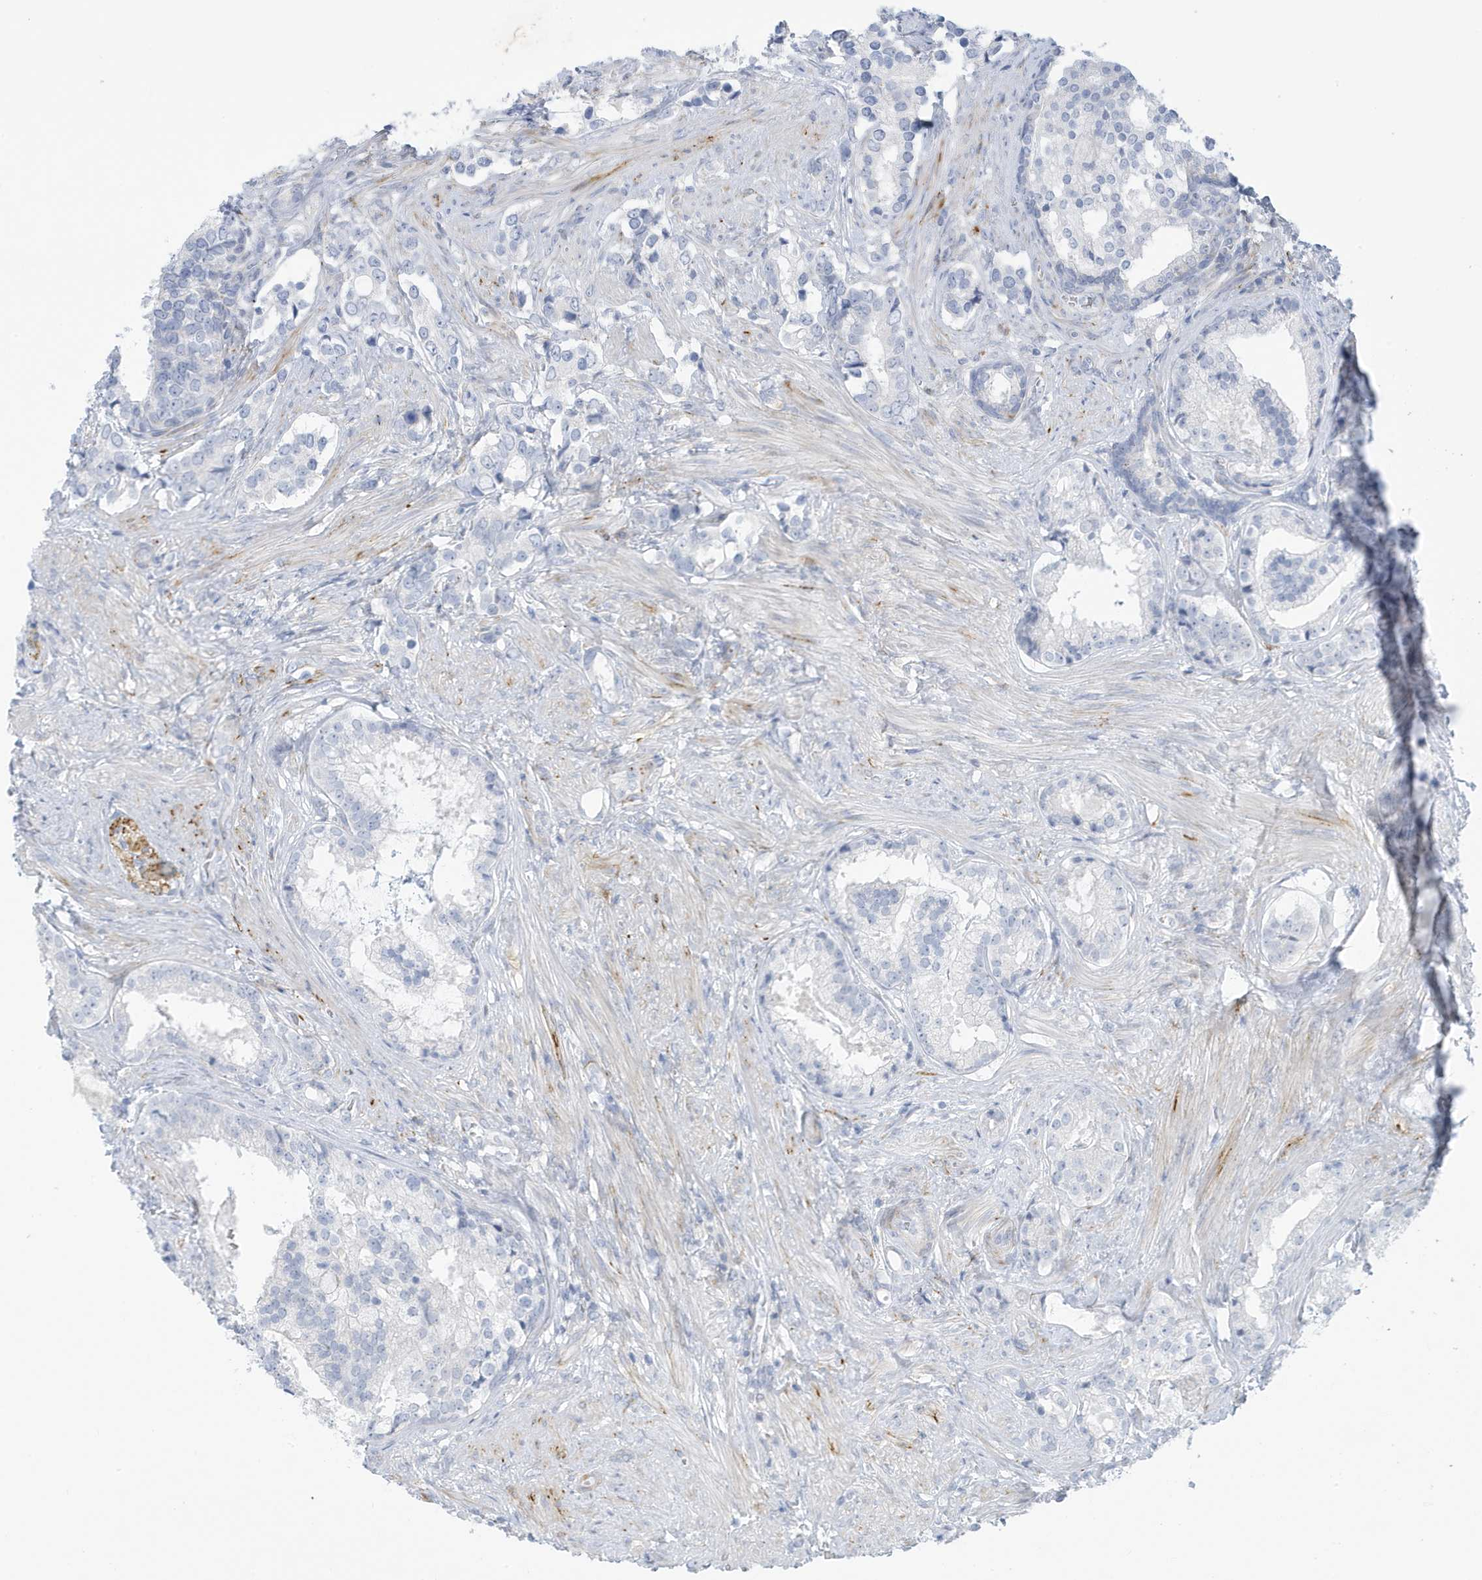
{"staining": {"intensity": "negative", "quantity": "none", "location": "none"}, "tissue": "prostate cancer", "cell_type": "Tumor cells", "image_type": "cancer", "snomed": [{"axis": "morphology", "description": "Adenocarcinoma, High grade"}, {"axis": "topography", "description": "Prostate"}], "caption": "An image of human prostate cancer (high-grade adenocarcinoma) is negative for staining in tumor cells.", "gene": "PERM1", "patient": {"sex": "male", "age": 58}}